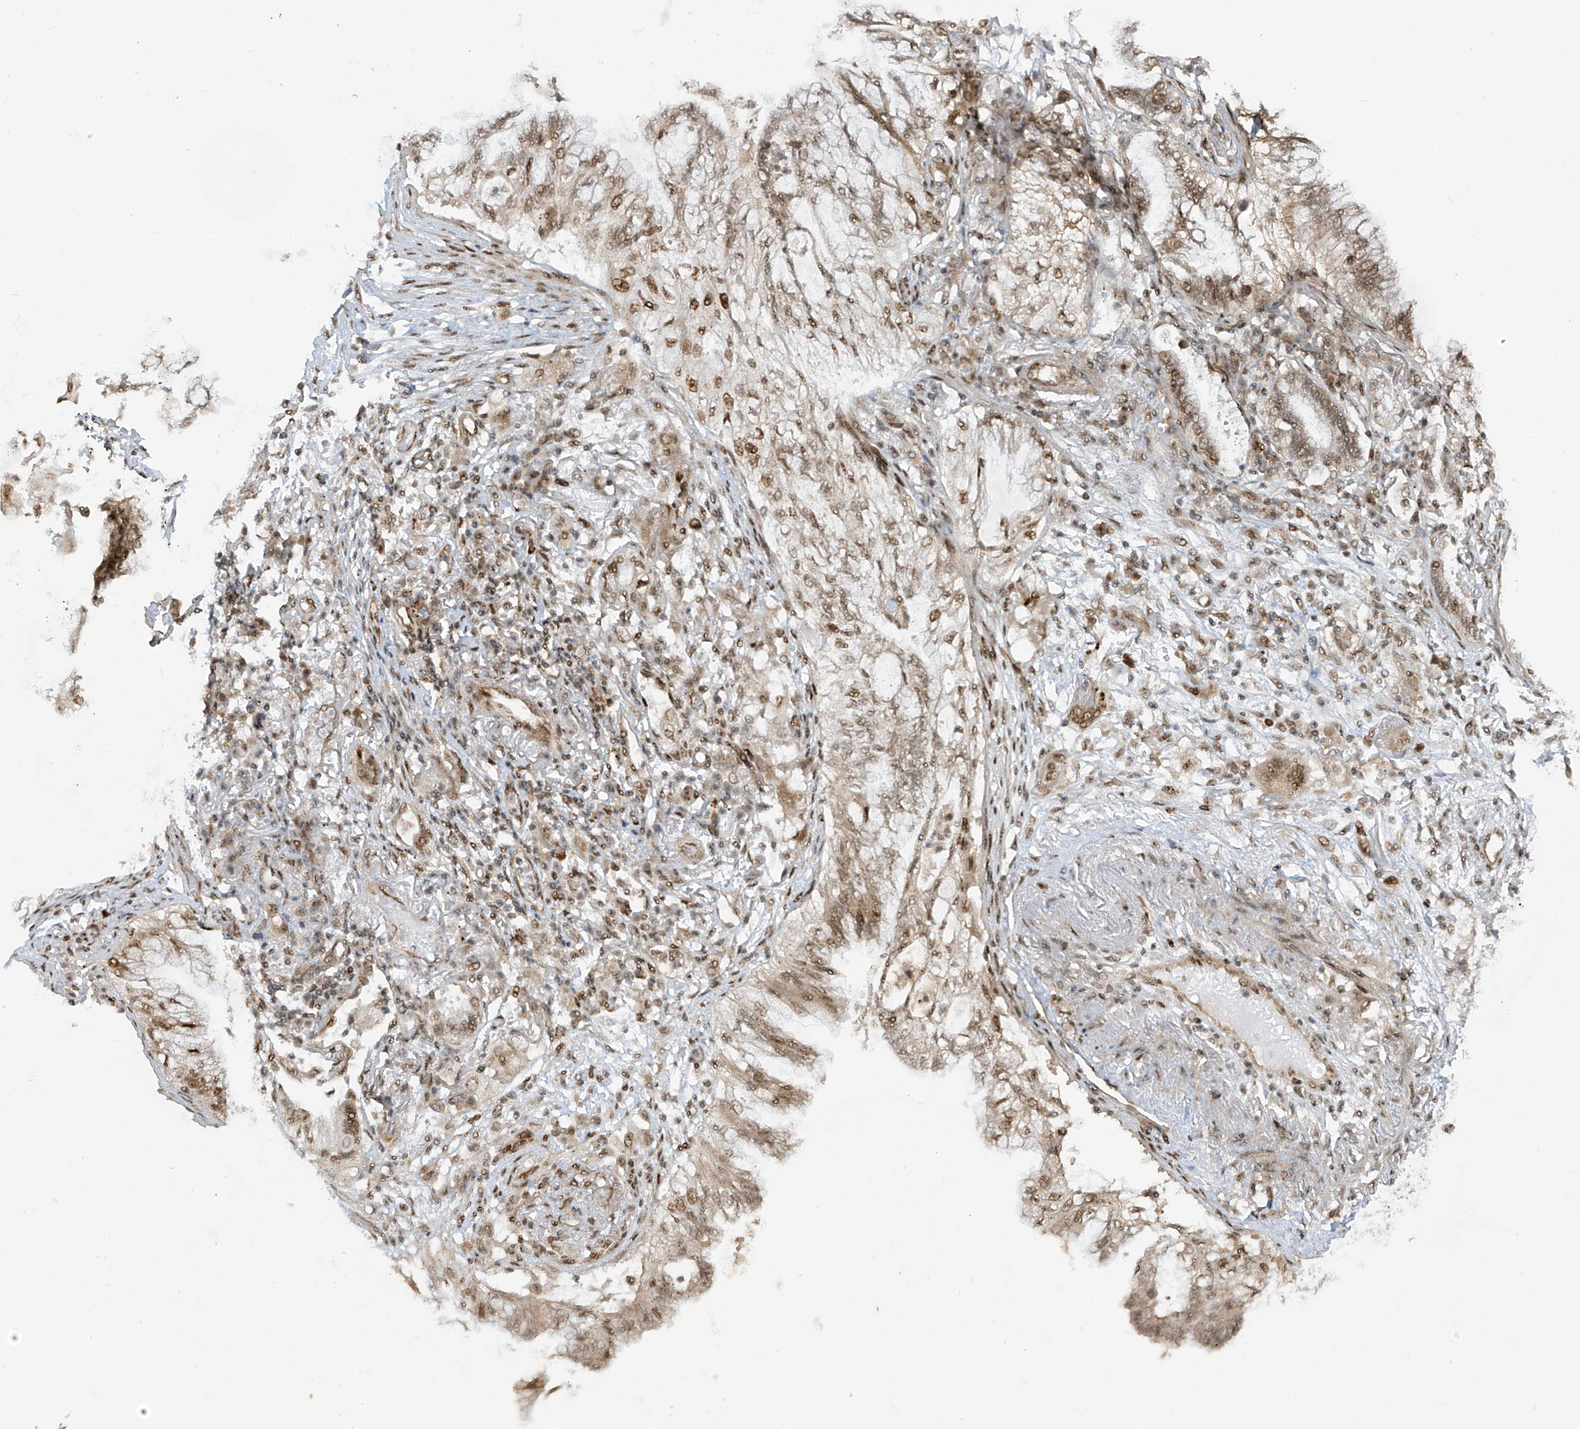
{"staining": {"intensity": "moderate", "quantity": ">75%", "location": "nuclear"}, "tissue": "lung cancer", "cell_type": "Tumor cells", "image_type": "cancer", "snomed": [{"axis": "morphology", "description": "Adenocarcinoma, NOS"}, {"axis": "topography", "description": "Lung"}], "caption": "This is a histology image of IHC staining of adenocarcinoma (lung), which shows moderate staining in the nuclear of tumor cells.", "gene": "ARHGEF3", "patient": {"sex": "female", "age": 70}}